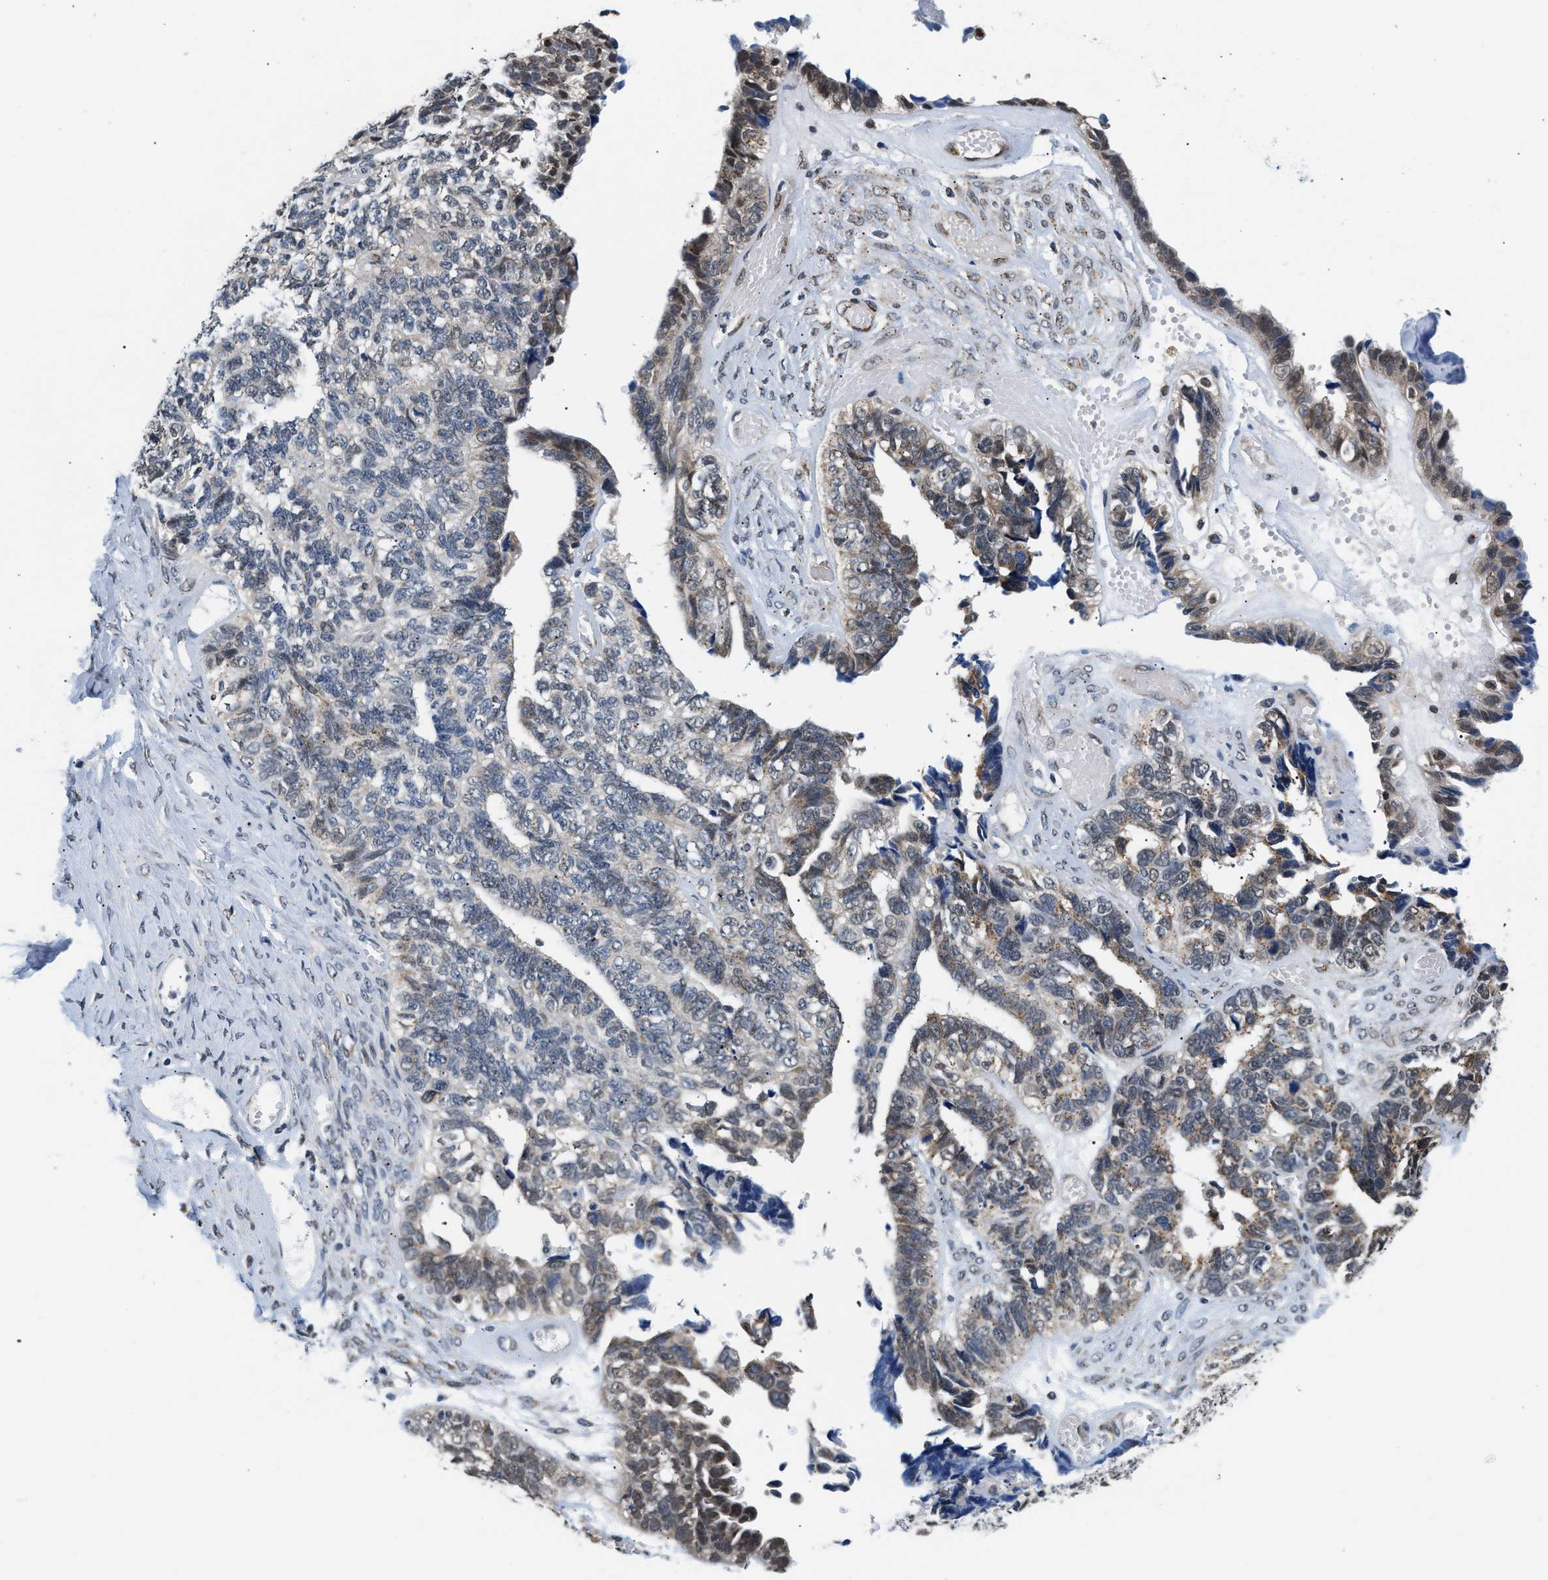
{"staining": {"intensity": "weak", "quantity": "25%-75%", "location": "cytoplasmic/membranous"}, "tissue": "ovarian cancer", "cell_type": "Tumor cells", "image_type": "cancer", "snomed": [{"axis": "morphology", "description": "Cystadenocarcinoma, serous, NOS"}, {"axis": "topography", "description": "Ovary"}], "caption": "Serous cystadenocarcinoma (ovarian) tissue displays weak cytoplasmic/membranous positivity in about 25%-75% of tumor cells, visualized by immunohistochemistry.", "gene": "KCNMB2", "patient": {"sex": "female", "age": 79}}